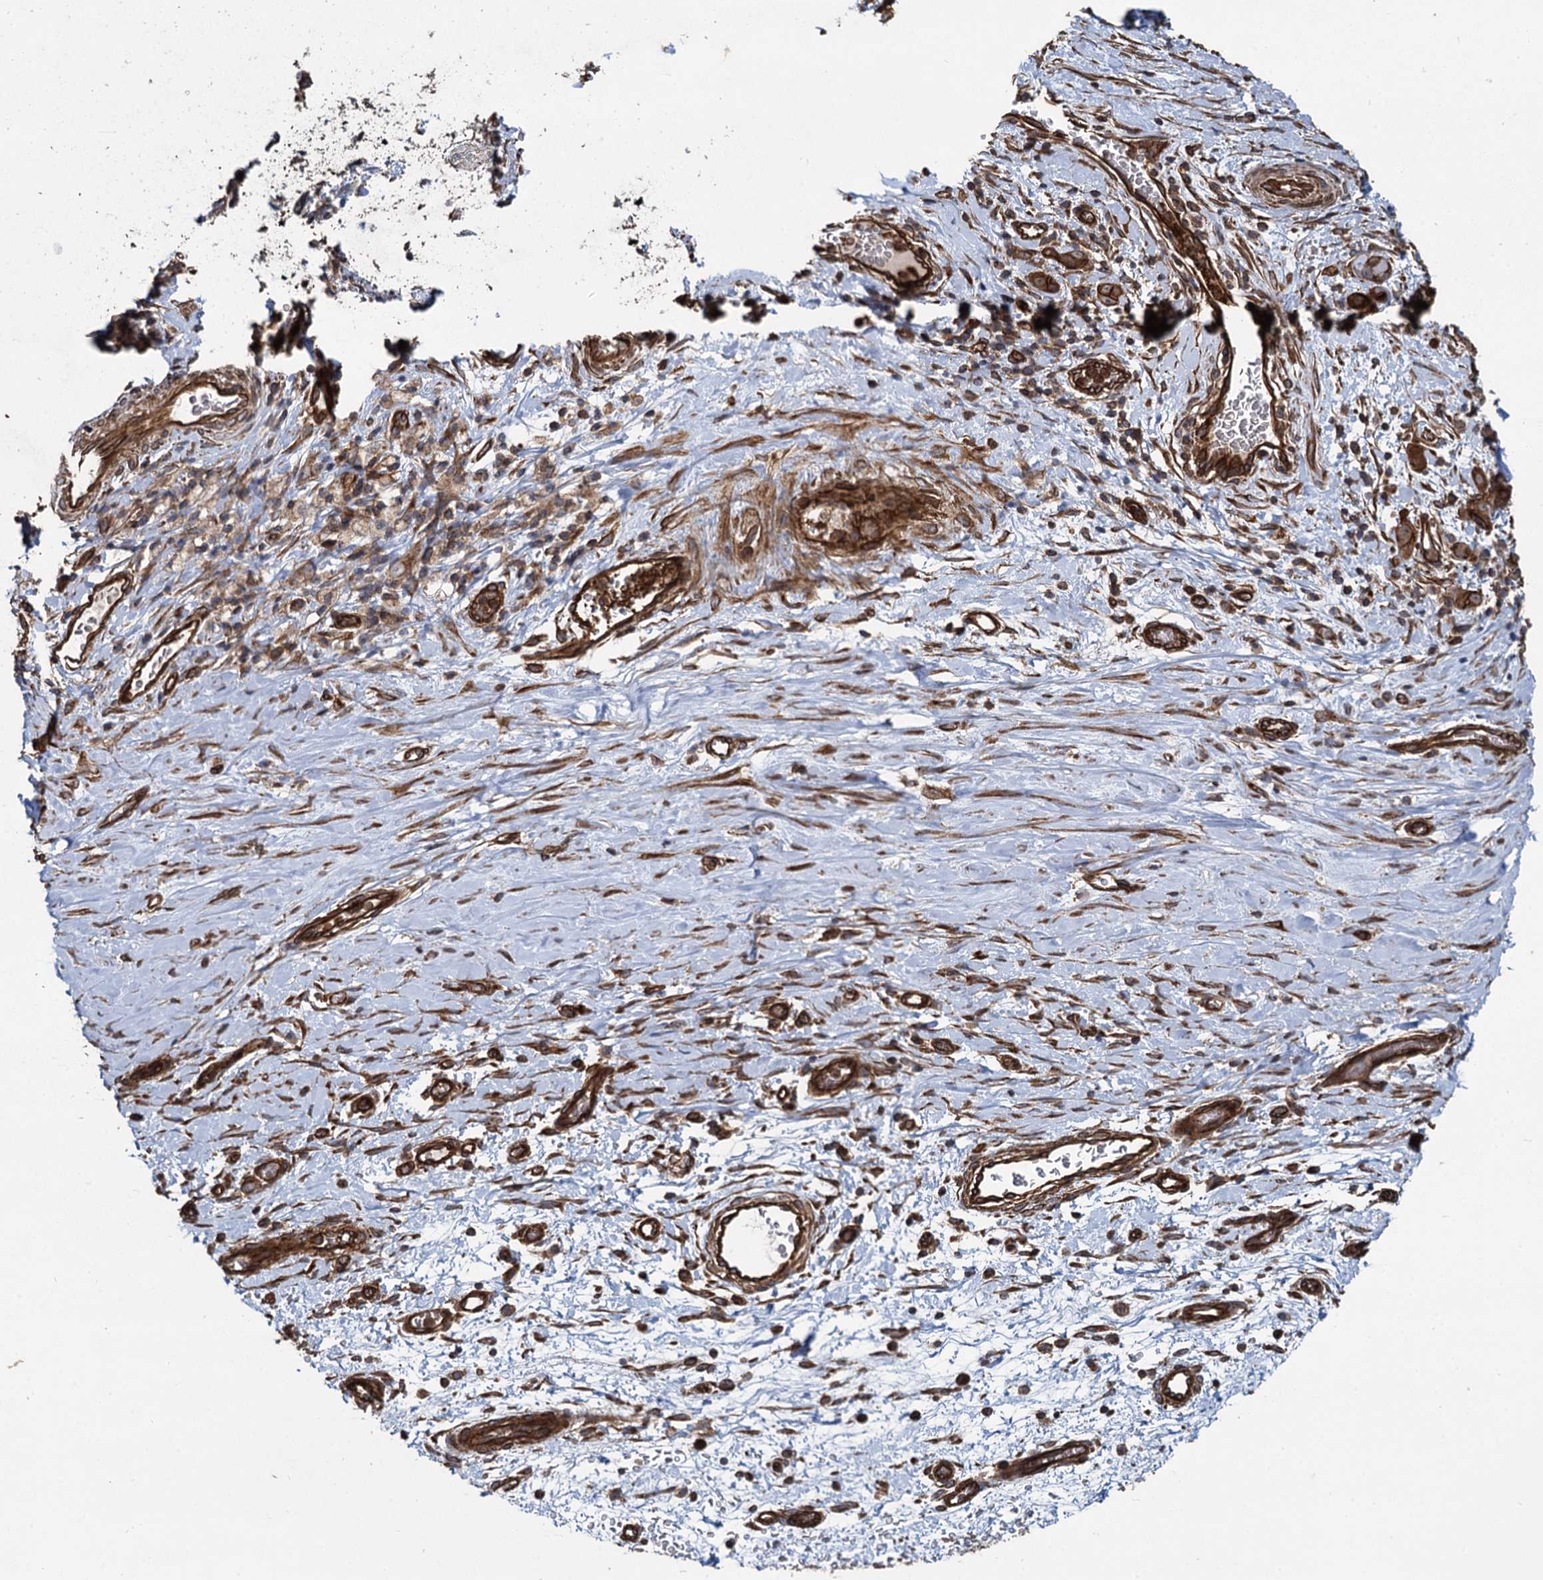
{"staining": {"intensity": "strong", "quantity": ">75%", "location": "cytoplasmic/membranous"}, "tissue": "stomach cancer", "cell_type": "Tumor cells", "image_type": "cancer", "snomed": [{"axis": "morphology", "description": "Adenocarcinoma, NOS"}, {"axis": "topography", "description": "Stomach"}], "caption": "Protein expression analysis of stomach cancer (adenocarcinoma) reveals strong cytoplasmic/membranous staining in approximately >75% of tumor cells.", "gene": "SVIP", "patient": {"sex": "male", "age": 48}}